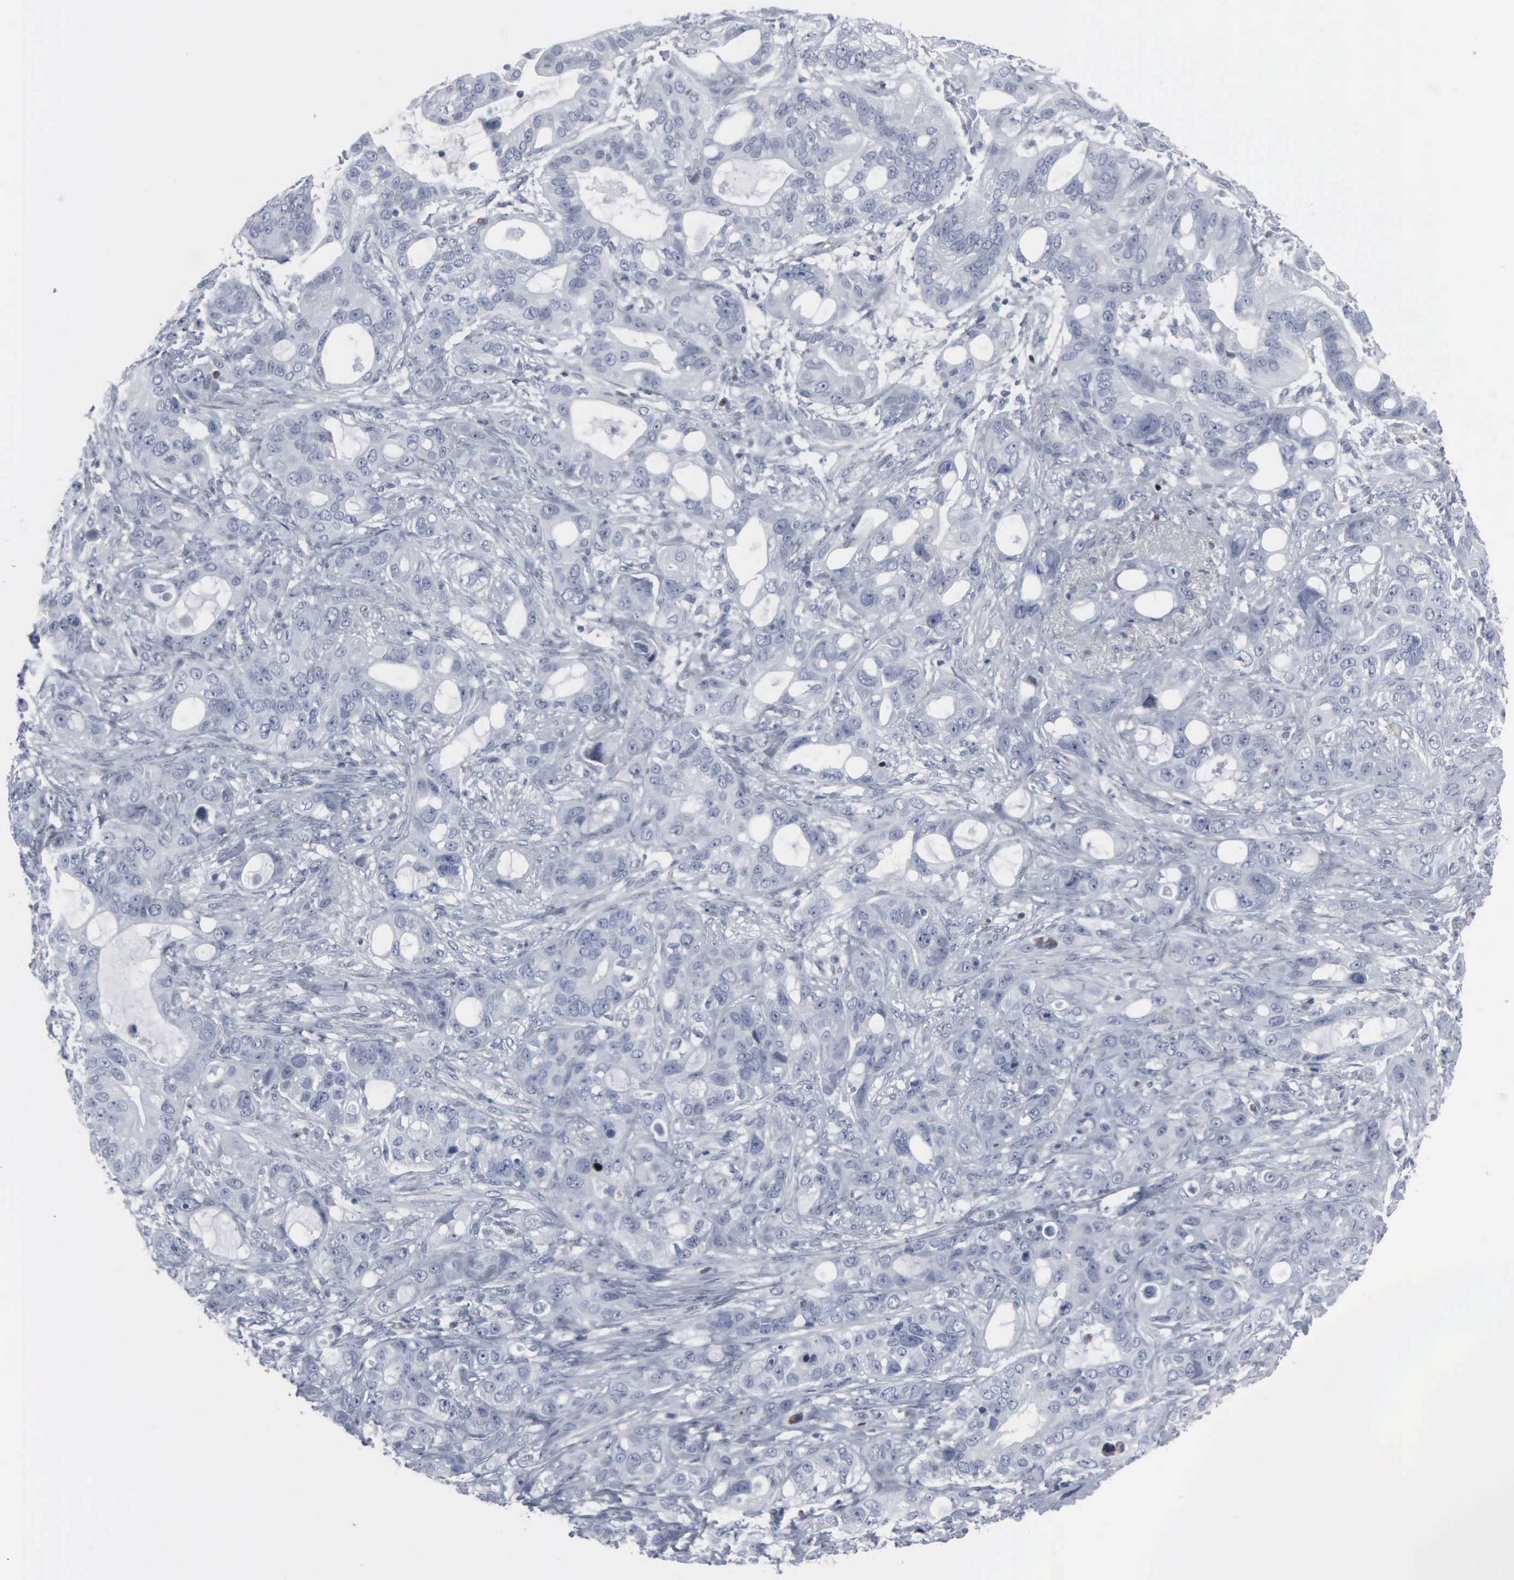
{"staining": {"intensity": "negative", "quantity": "none", "location": "none"}, "tissue": "stomach cancer", "cell_type": "Tumor cells", "image_type": "cancer", "snomed": [{"axis": "morphology", "description": "Adenocarcinoma, NOS"}, {"axis": "topography", "description": "Stomach, upper"}], "caption": "A high-resolution image shows immunohistochemistry staining of stomach adenocarcinoma, which exhibits no significant expression in tumor cells.", "gene": "CCND3", "patient": {"sex": "male", "age": 47}}